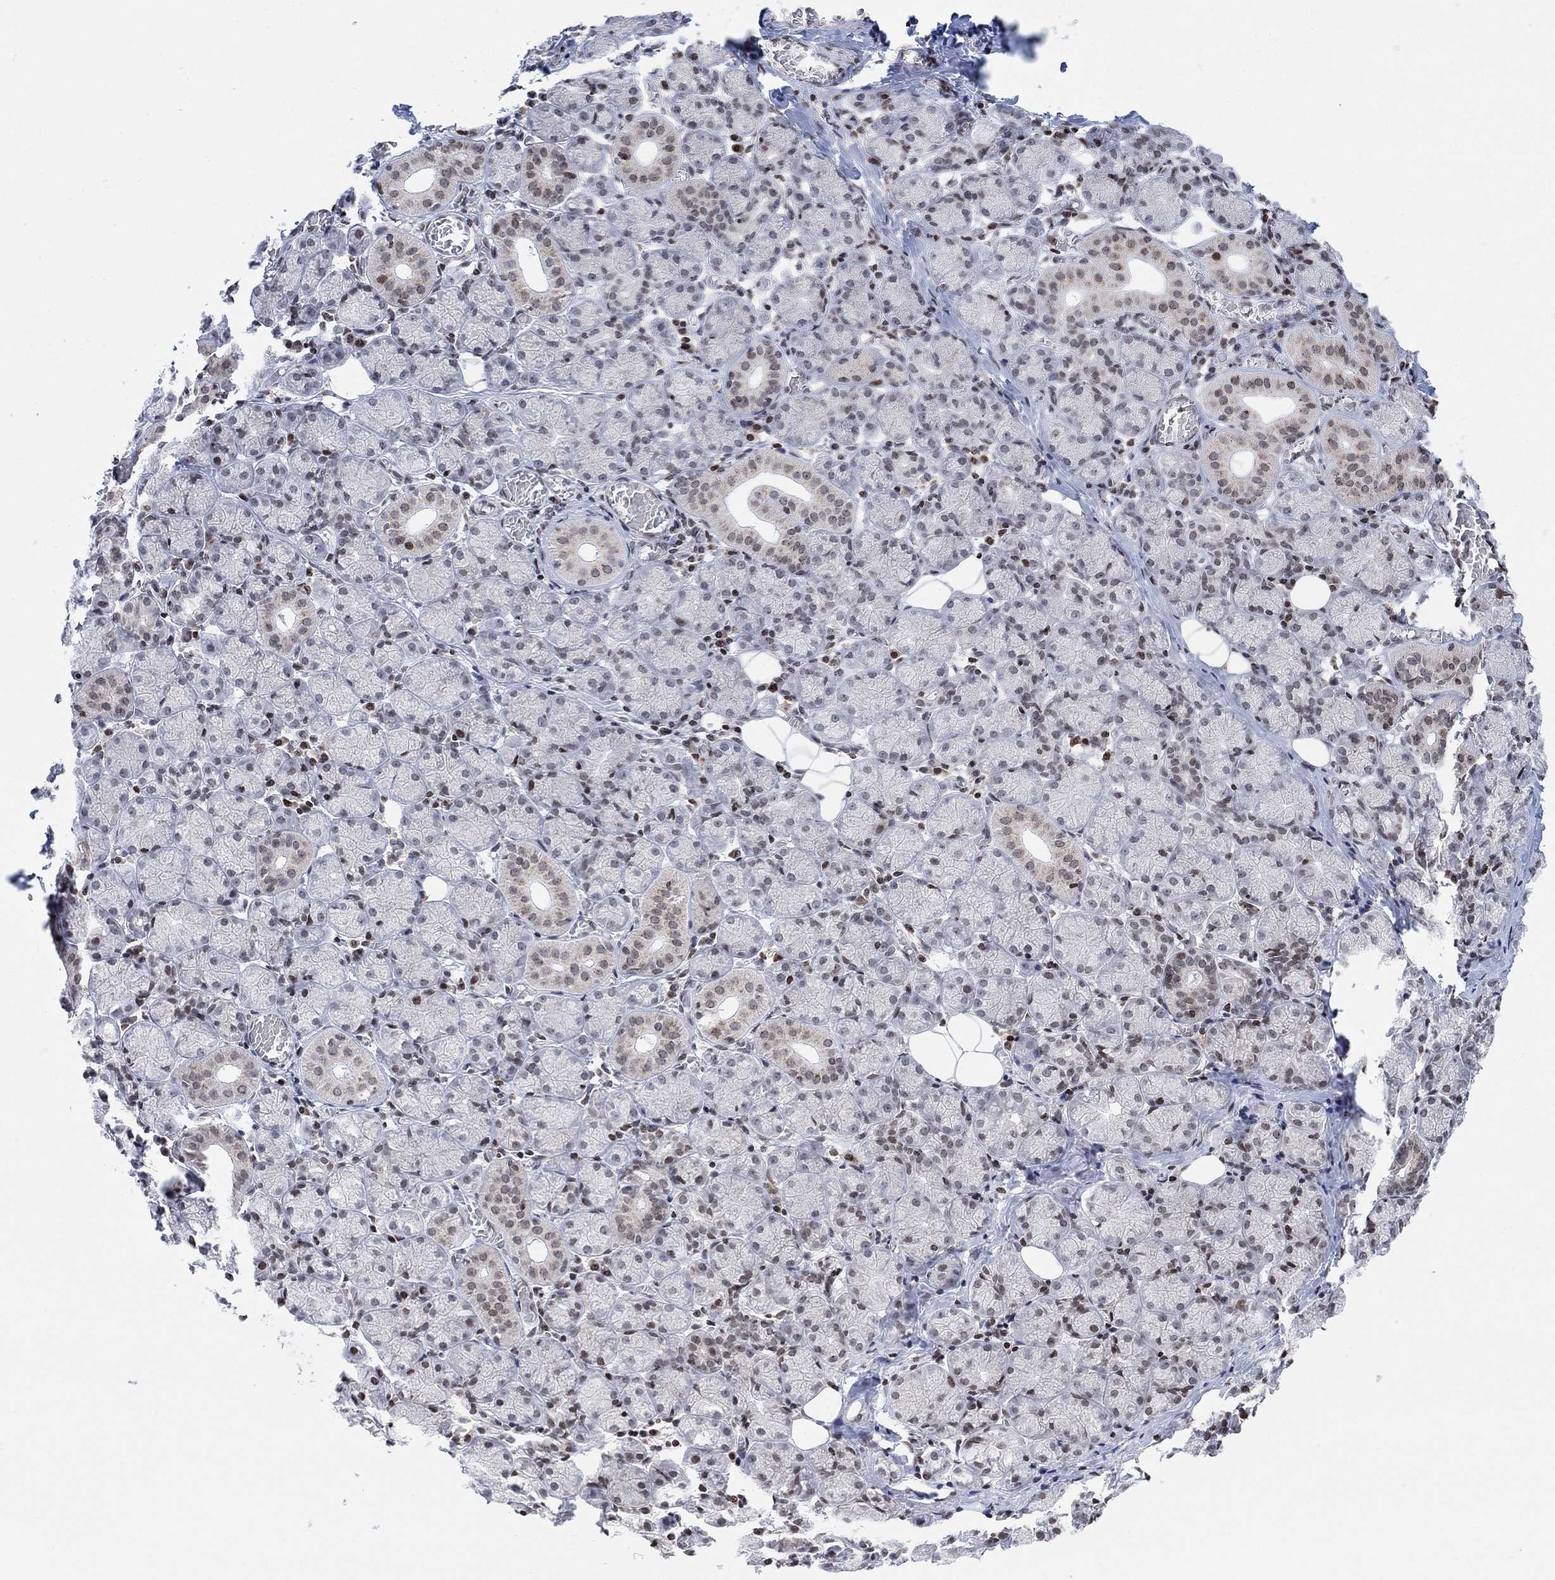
{"staining": {"intensity": "strong", "quantity": "<25%", "location": "nuclear"}, "tissue": "salivary gland", "cell_type": "Glandular cells", "image_type": "normal", "snomed": [{"axis": "morphology", "description": "Normal tissue, NOS"}, {"axis": "topography", "description": "Salivary gland"}, {"axis": "topography", "description": "Peripheral nerve tissue"}], "caption": "Normal salivary gland exhibits strong nuclear positivity in approximately <25% of glandular cells Using DAB (3,3'-diaminobenzidine) (brown) and hematoxylin (blue) stains, captured at high magnification using brightfield microscopy..", "gene": "ABHD14A", "patient": {"sex": "female", "age": 24}}